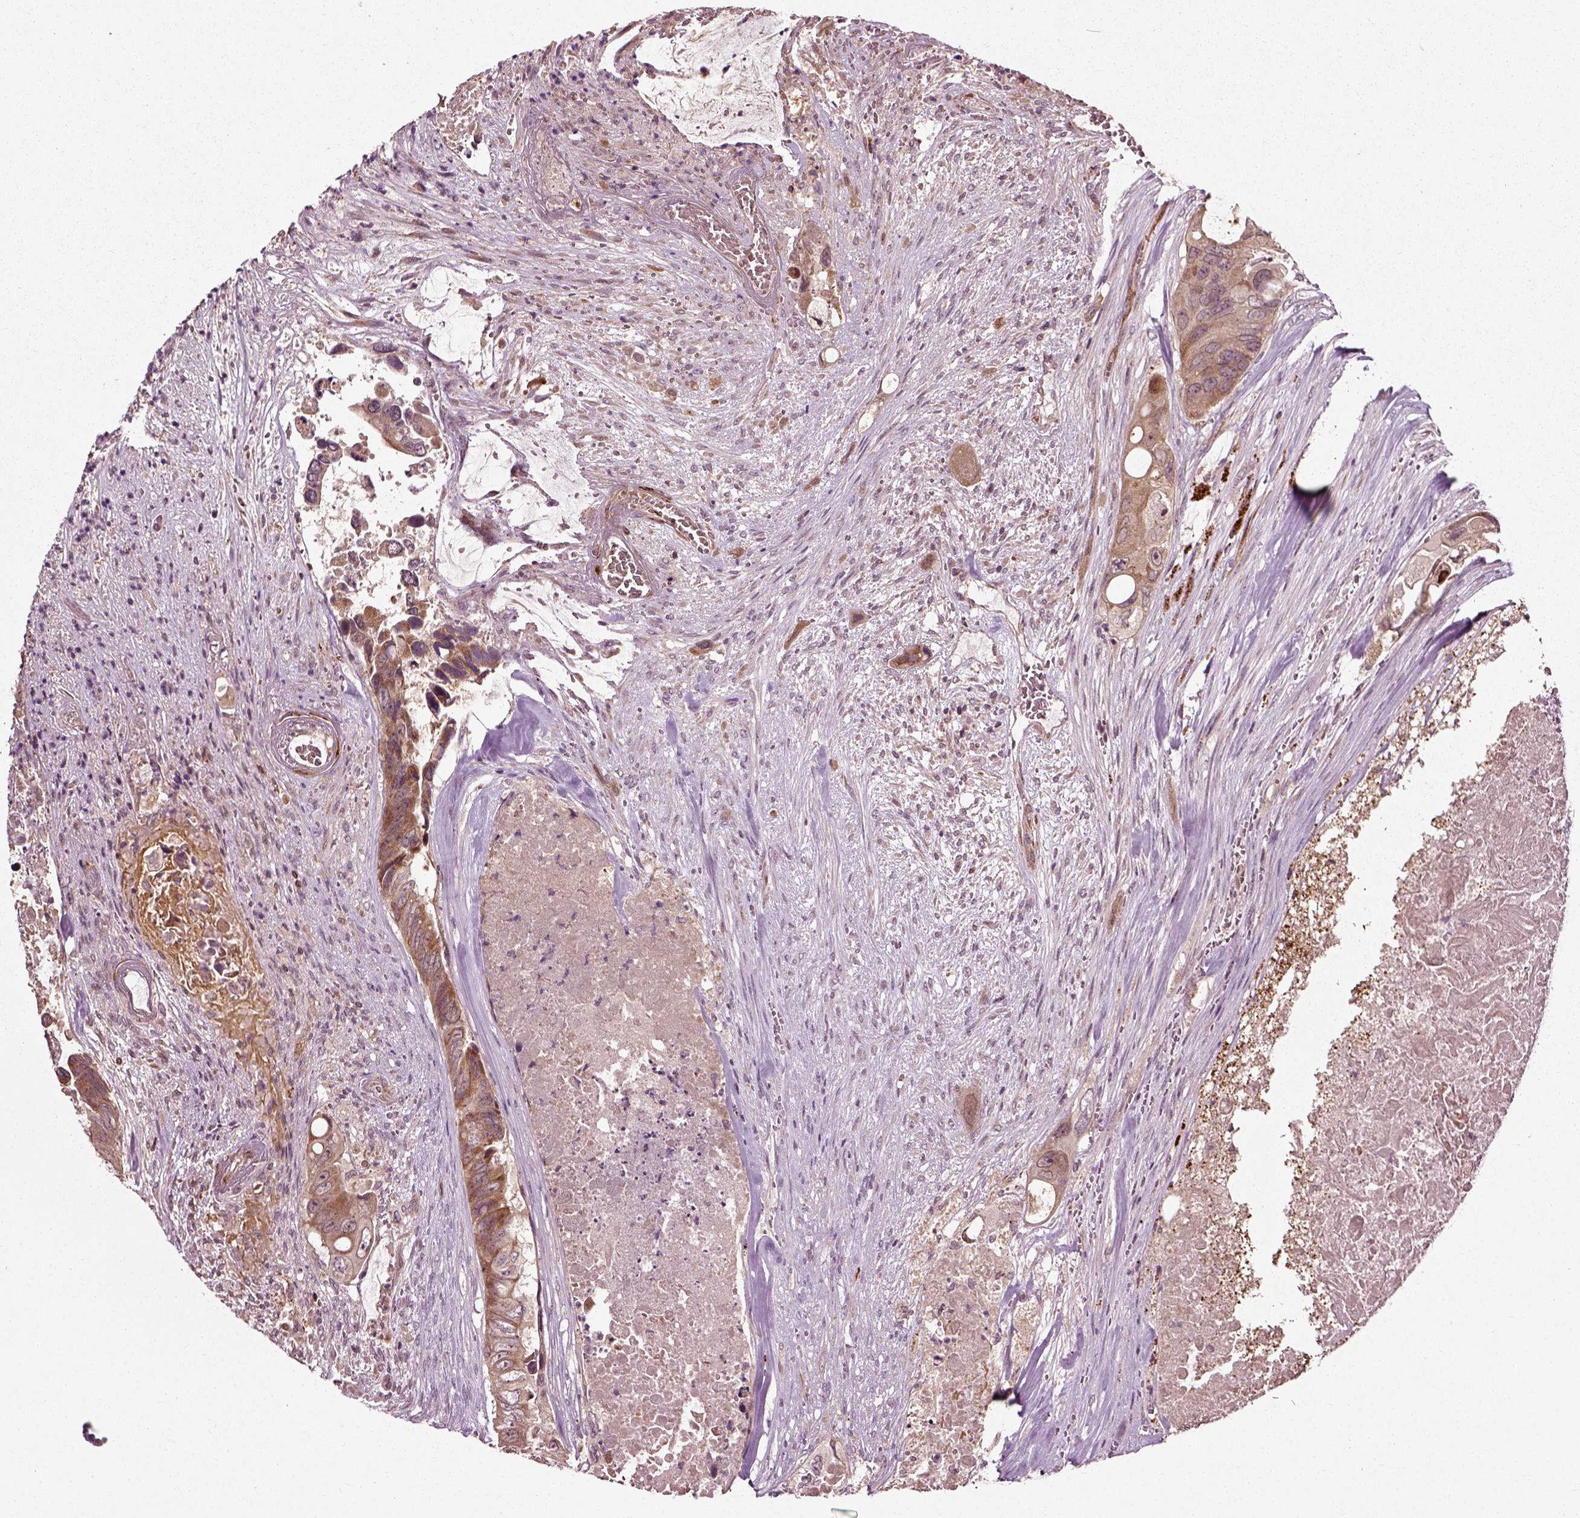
{"staining": {"intensity": "moderate", "quantity": "<25%", "location": "cytoplasmic/membranous"}, "tissue": "colorectal cancer", "cell_type": "Tumor cells", "image_type": "cancer", "snomed": [{"axis": "morphology", "description": "Adenocarcinoma, NOS"}, {"axis": "topography", "description": "Rectum"}], "caption": "Human colorectal cancer stained for a protein (brown) reveals moderate cytoplasmic/membranous positive staining in approximately <25% of tumor cells.", "gene": "PLCD3", "patient": {"sex": "male", "age": 63}}